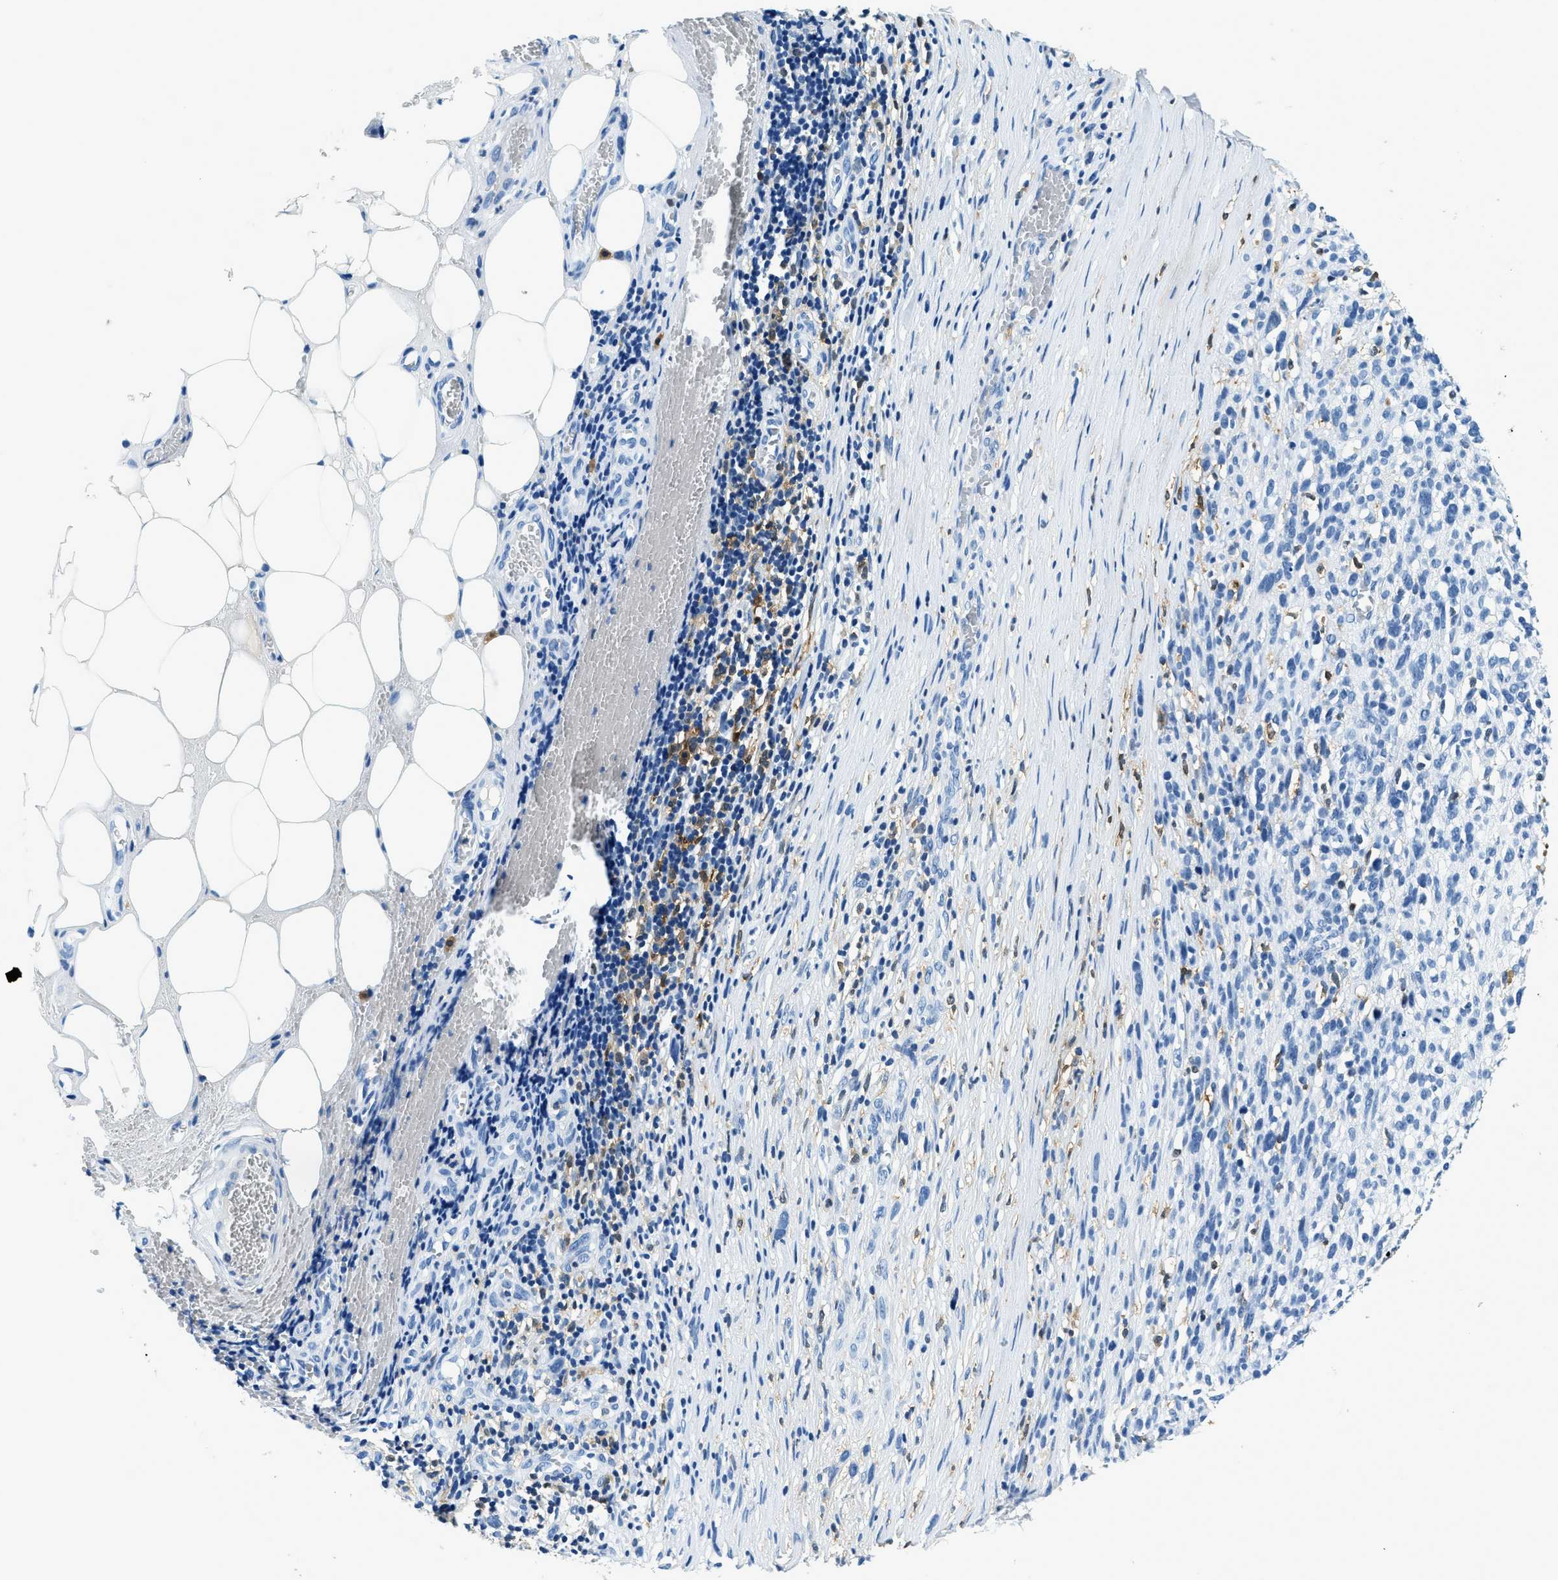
{"staining": {"intensity": "negative", "quantity": "none", "location": "none"}, "tissue": "melanoma", "cell_type": "Tumor cells", "image_type": "cancer", "snomed": [{"axis": "morphology", "description": "Malignant melanoma, NOS"}, {"axis": "topography", "description": "Skin"}], "caption": "Tumor cells are negative for brown protein staining in melanoma. Nuclei are stained in blue.", "gene": "CAPG", "patient": {"sex": "female", "age": 55}}